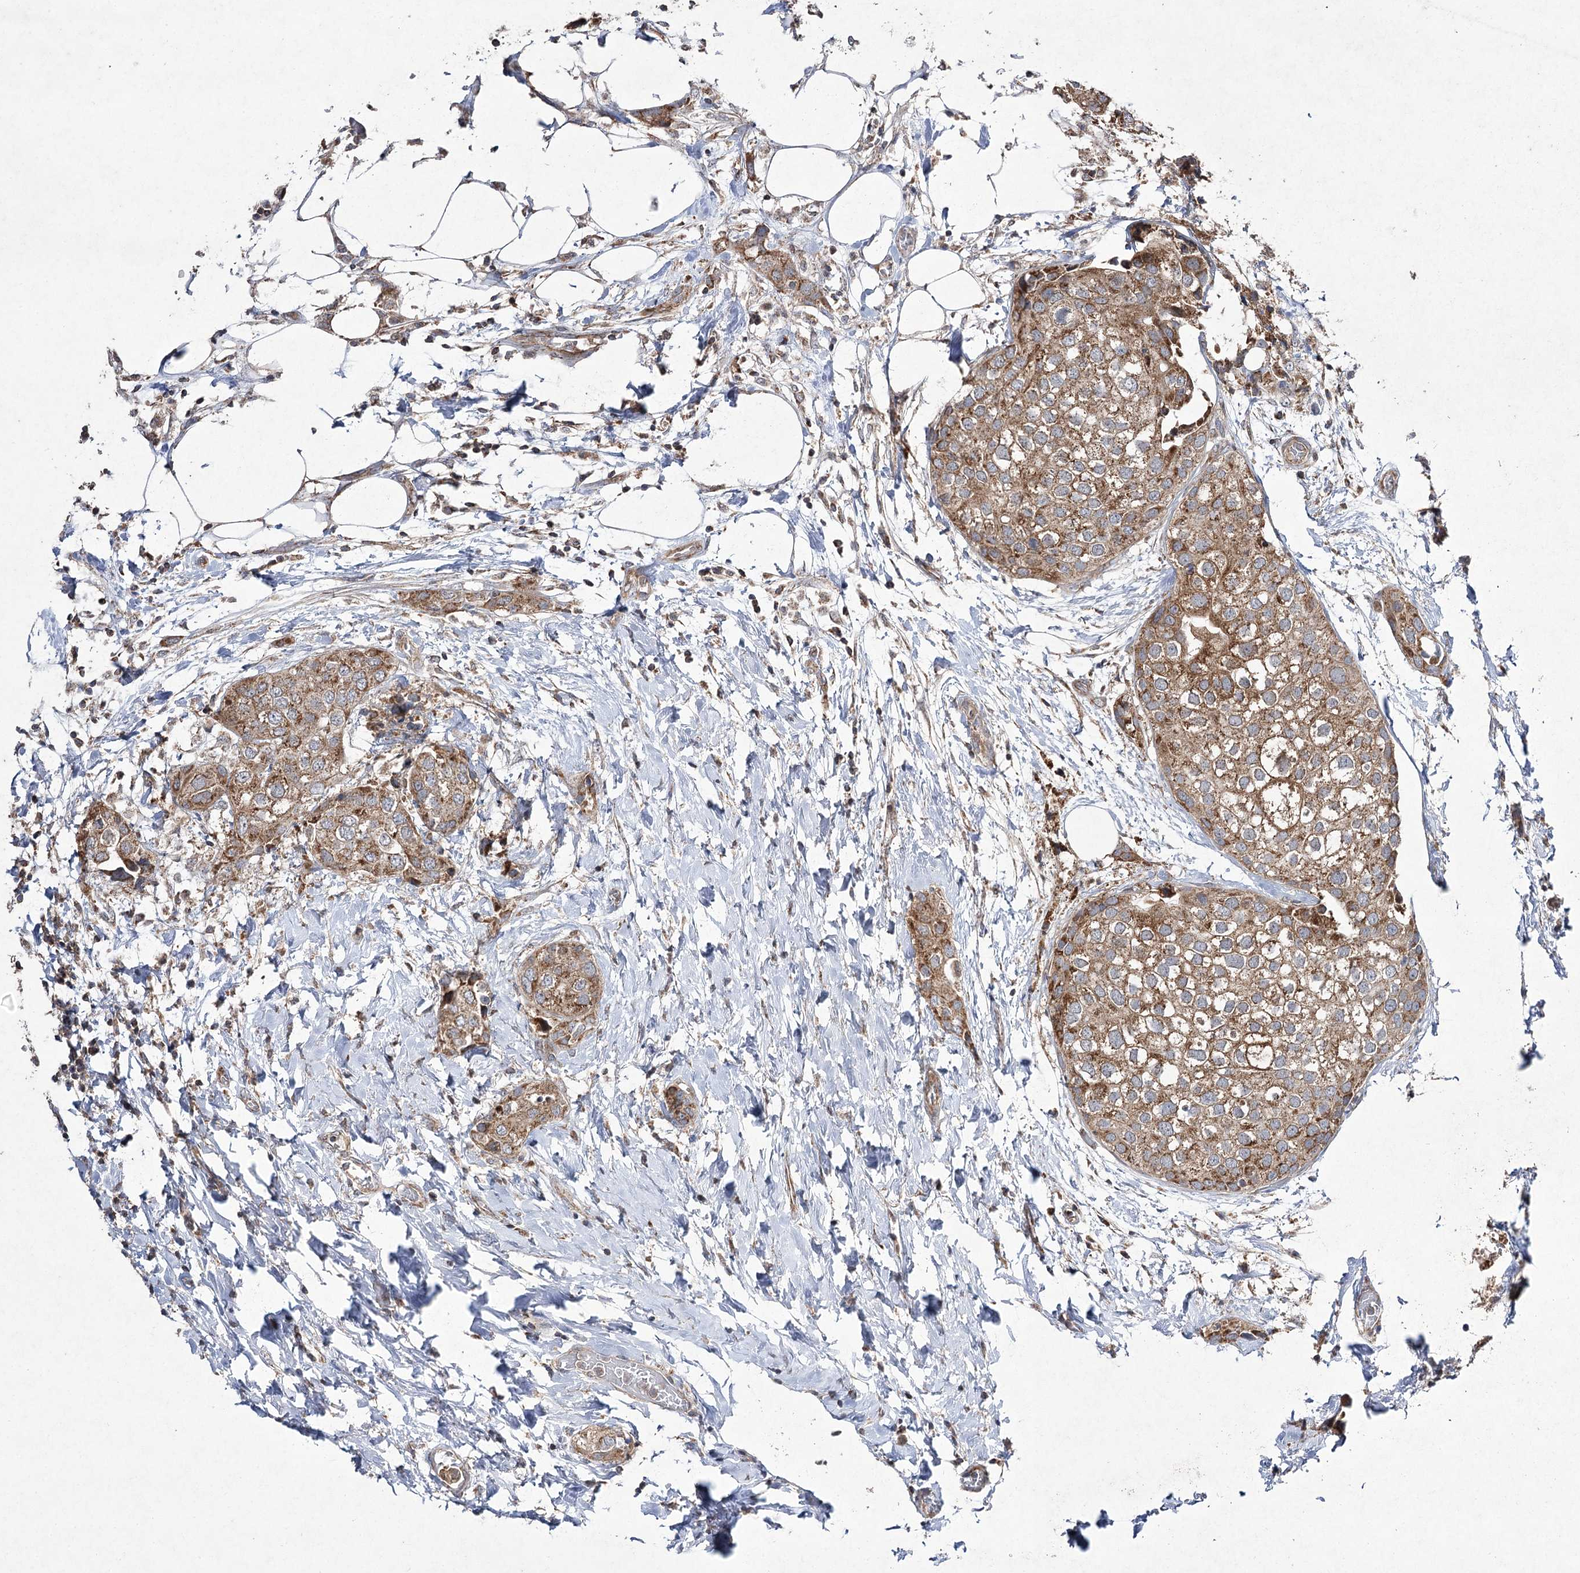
{"staining": {"intensity": "moderate", "quantity": "25%-75%", "location": "cytoplasmic/membranous"}, "tissue": "urothelial cancer", "cell_type": "Tumor cells", "image_type": "cancer", "snomed": [{"axis": "morphology", "description": "Urothelial carcinoma, High grade"}, {"axis": "topography", "description": "Urinary bladder"}], "caption": "This is a micrograph of immunohistochemistry (IHC) staining of urothelial cancer, which shows moderate expression in the cytoplasmic/membranous of tumor cells.", "gene": "FANCL", "patient": {"sex": "male", "age": 64}}